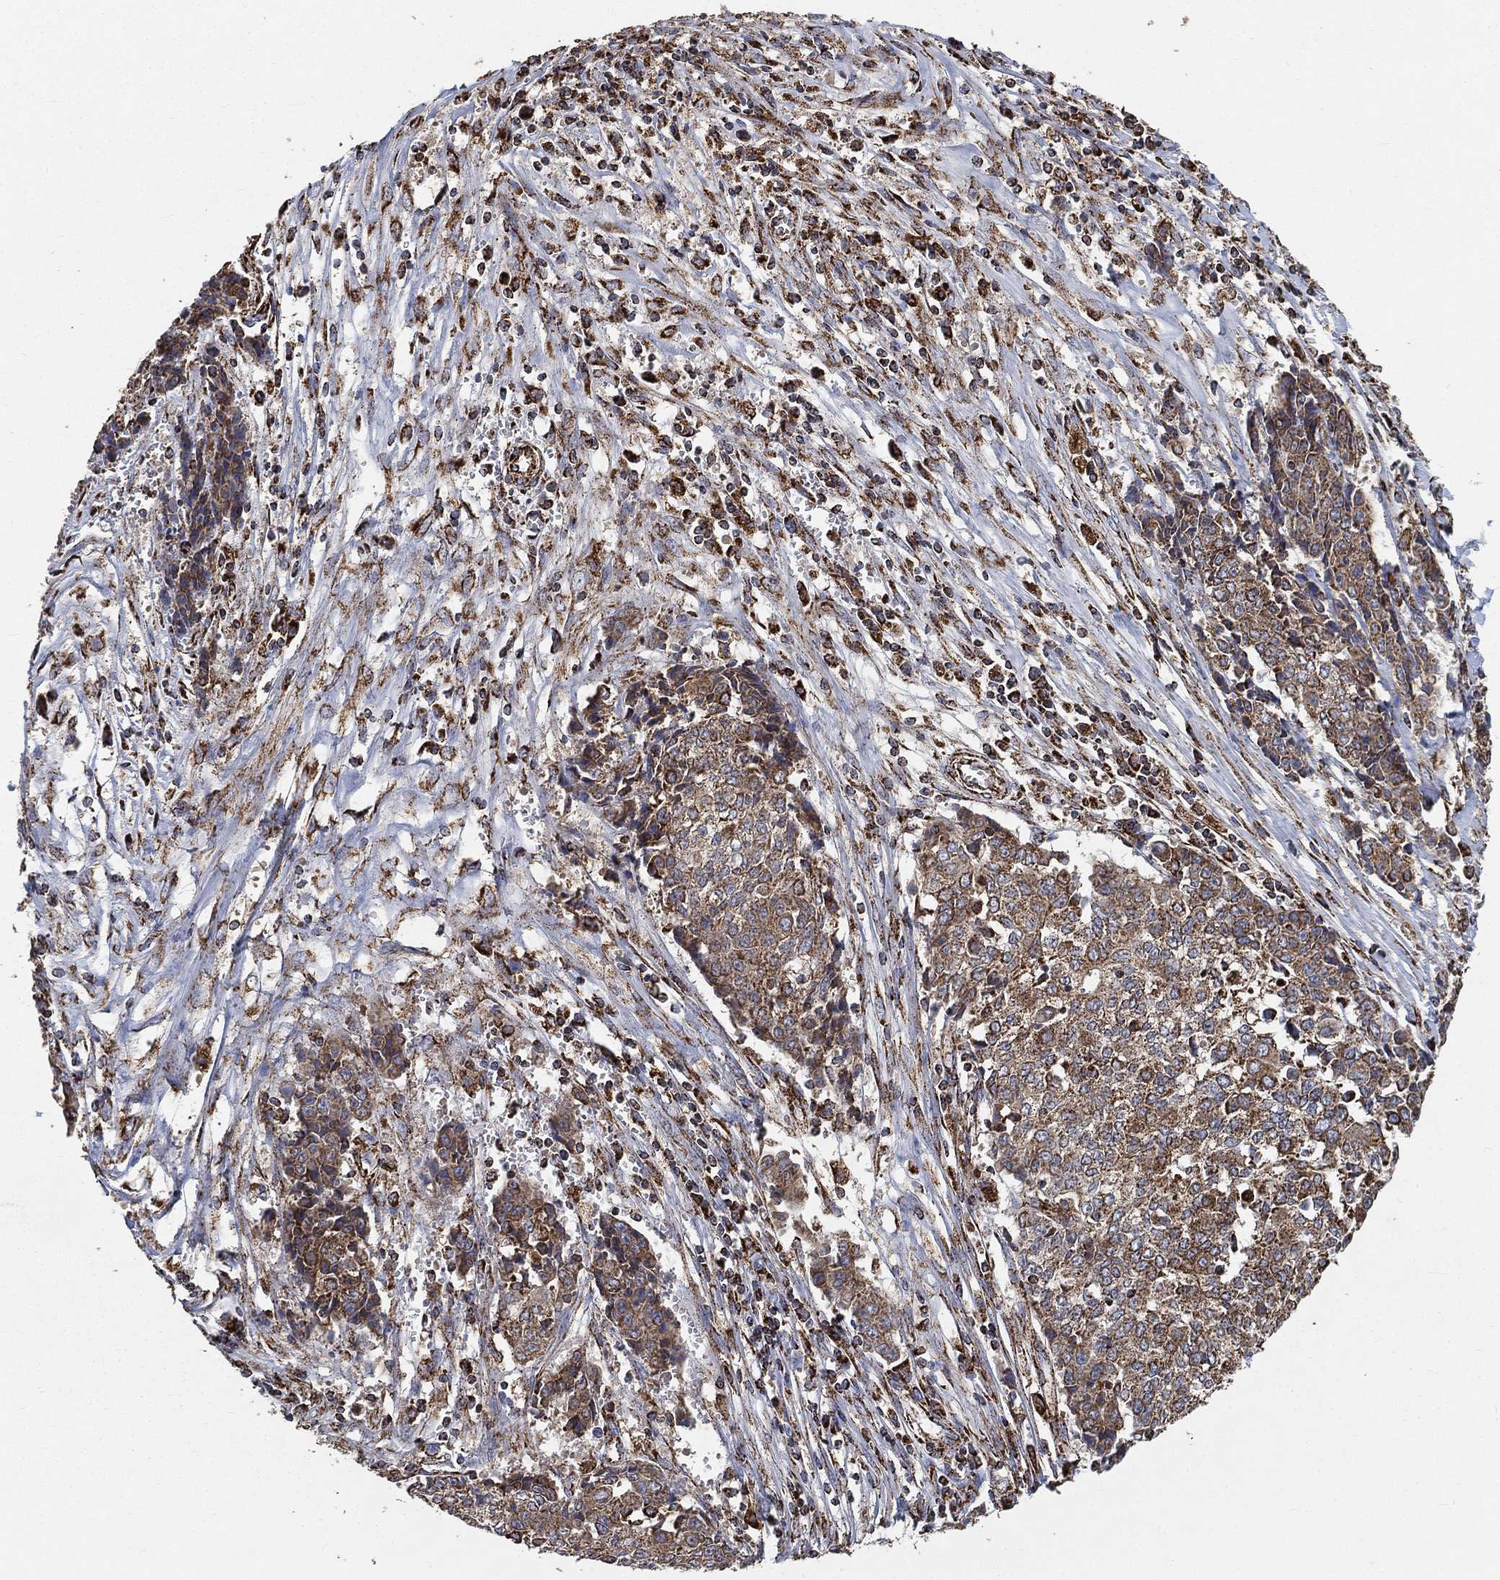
{"staining": {"intensity": "strong", "quantity": ">75%", "location": "cytoplasmic/membranous"}, "tissue": "ovarian cancer", "cell_type": "Tumor cells", "image_type": "cancer", "snomed": [{"axis": "morphology", "description": "Carcinoma, endometroid"}, {"axis": "topography", "description": "Ovary"}], "caption": "Ovarian cancer tissue shows strong cytoplasmic/membranous staining in approximately >75% of tumor cells, visualized by immunohistochemistry.", "gene": "SLC38A7", "patient": {"sex": "female", "age": 42}}